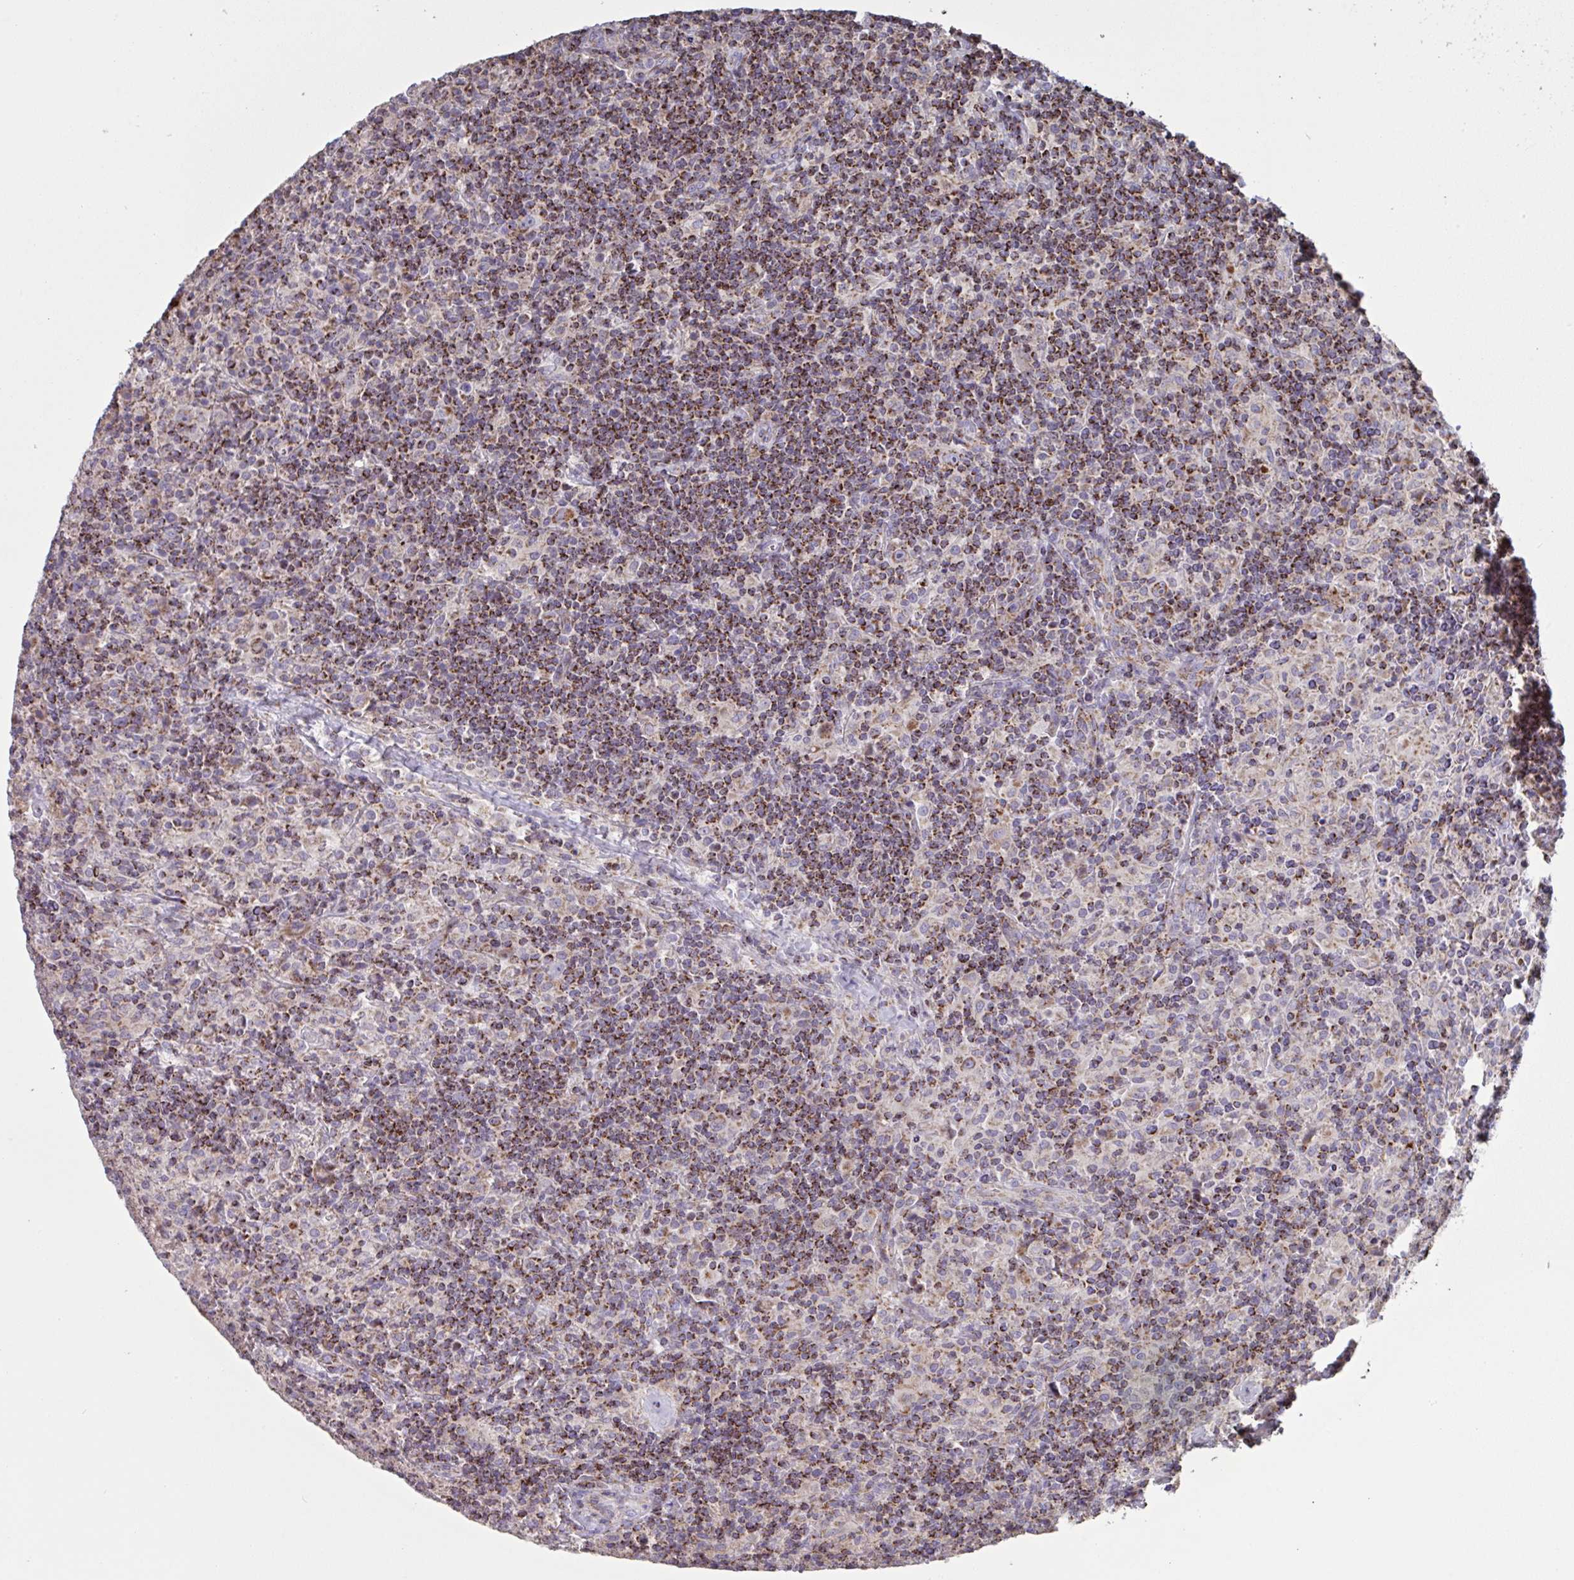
{"staining": {"intensity": "moderate", "quantity": ">75%", "location": "cytoplasmic/membranous"}, "tissue": "lymphoma", "cell_type": "Tumor cells", "image_type": "cancer", "snomed": [{"axis": "morphology", "description": "Hodgkin's disease, NOS"}, {"axis": "topography", "description": "Lymph node"}], "caption": "IHC histopathology image of neoplastic tissue: human lymphoma stained using immunohistochemistry shows medium levels of moderate protein expression localized specifically in the cytoplasmic/membranous of tumor cells, appearing as a cytoplasmic/membranous brown color.", "gene": "MICOS10", "patient": {"sex": "male", "age": 70}}